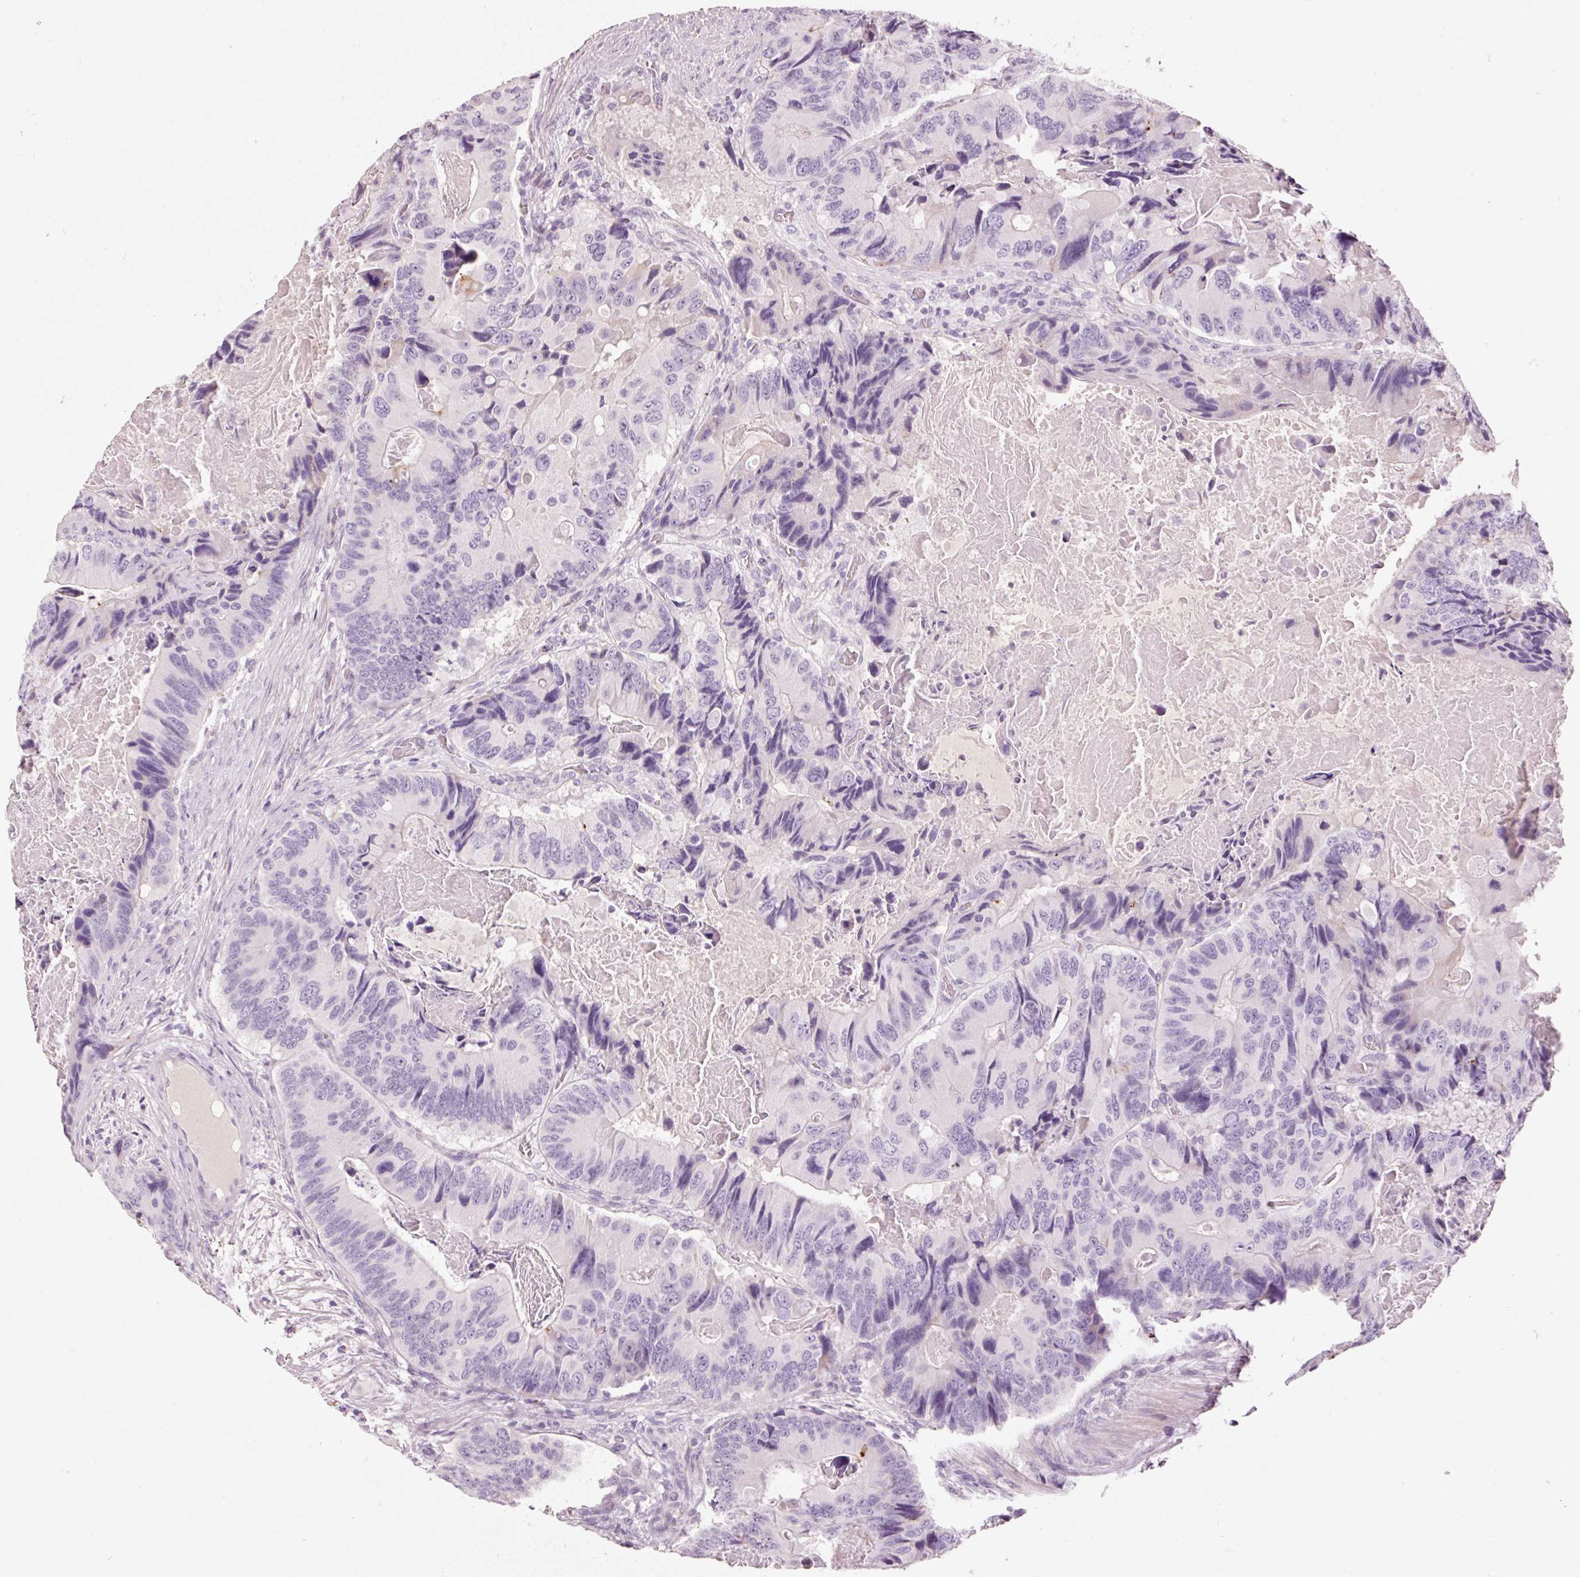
{"staining": {"intensity": "negative", "quantity": "none", "location": "none"}, "tissue": "colorectal cancer", "cell_type": "Tumor cells", "image_type": "cancer", "snomed": [{"axis": "morphology", "description": "Adenocarcinoma, NOS"}, {"axis": "topography", "description": "Colon"}], "caption": "This is an immunohistochemistry image of human colorectal cancer. There is no positivity in tumor cells.", "gene": "MUC5AC", "patient": {"sex": "male", "age": 84}}